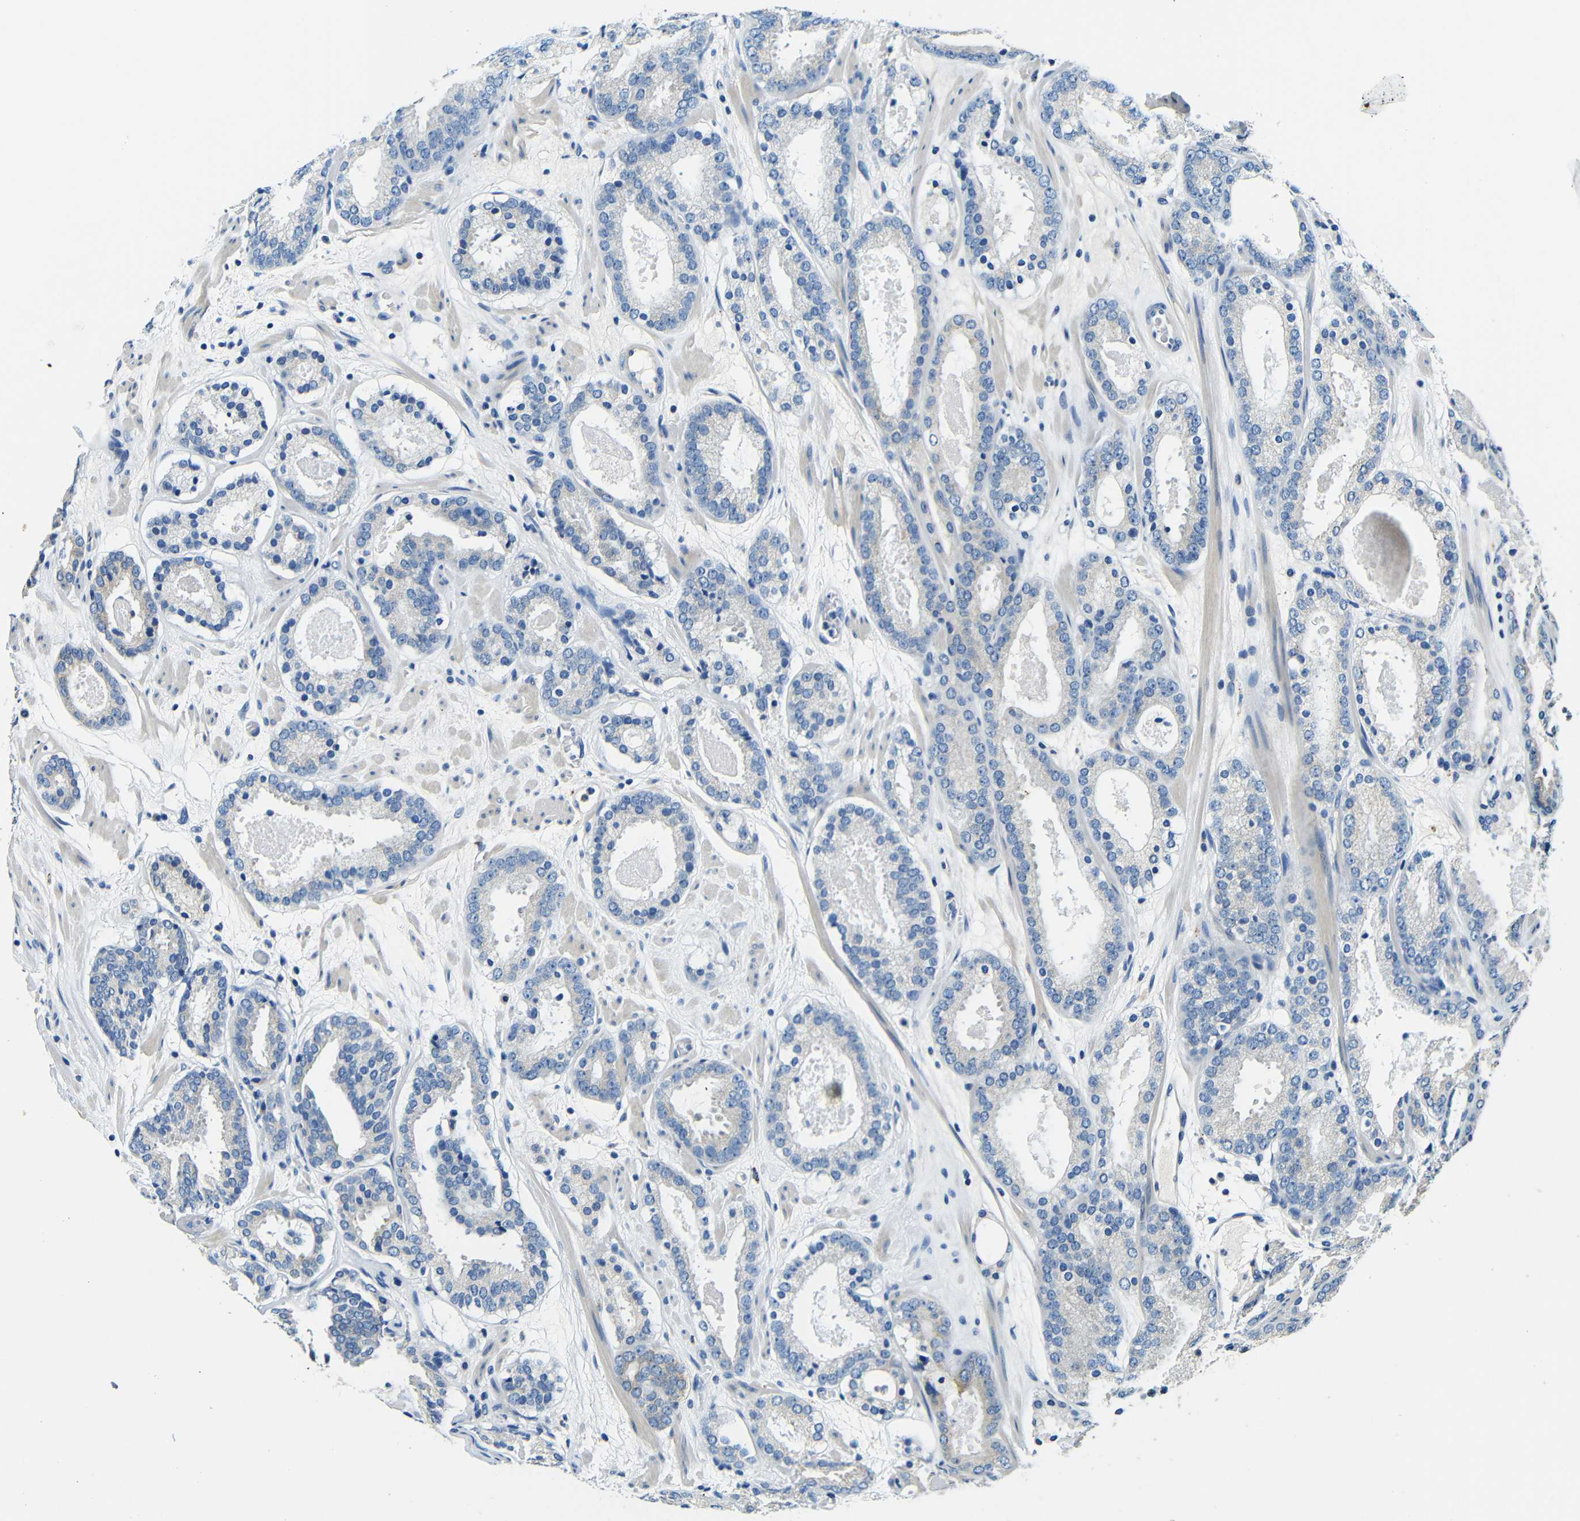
{"staining": {"intensity": "negative", "quantity": "none", "location": "none"}, "tissue": "prostate cancer", "cell_type": "Tumor cells", "image_type": "cancer", "snomed": [{"axis": "morphology", "description": "Adenocarcinoma, Low grade"}, {"axis": "topography", "description": "Prostate"}], "caption": "IHC of low-grade adenocarcinoma (prostate) exhibits no expression in tumor cells. (Immunohistochemistry (ihc), brightfield microscopy, high magnification).", "gene": "FMO5", "patient": {"sex": "male", "age": 69}}